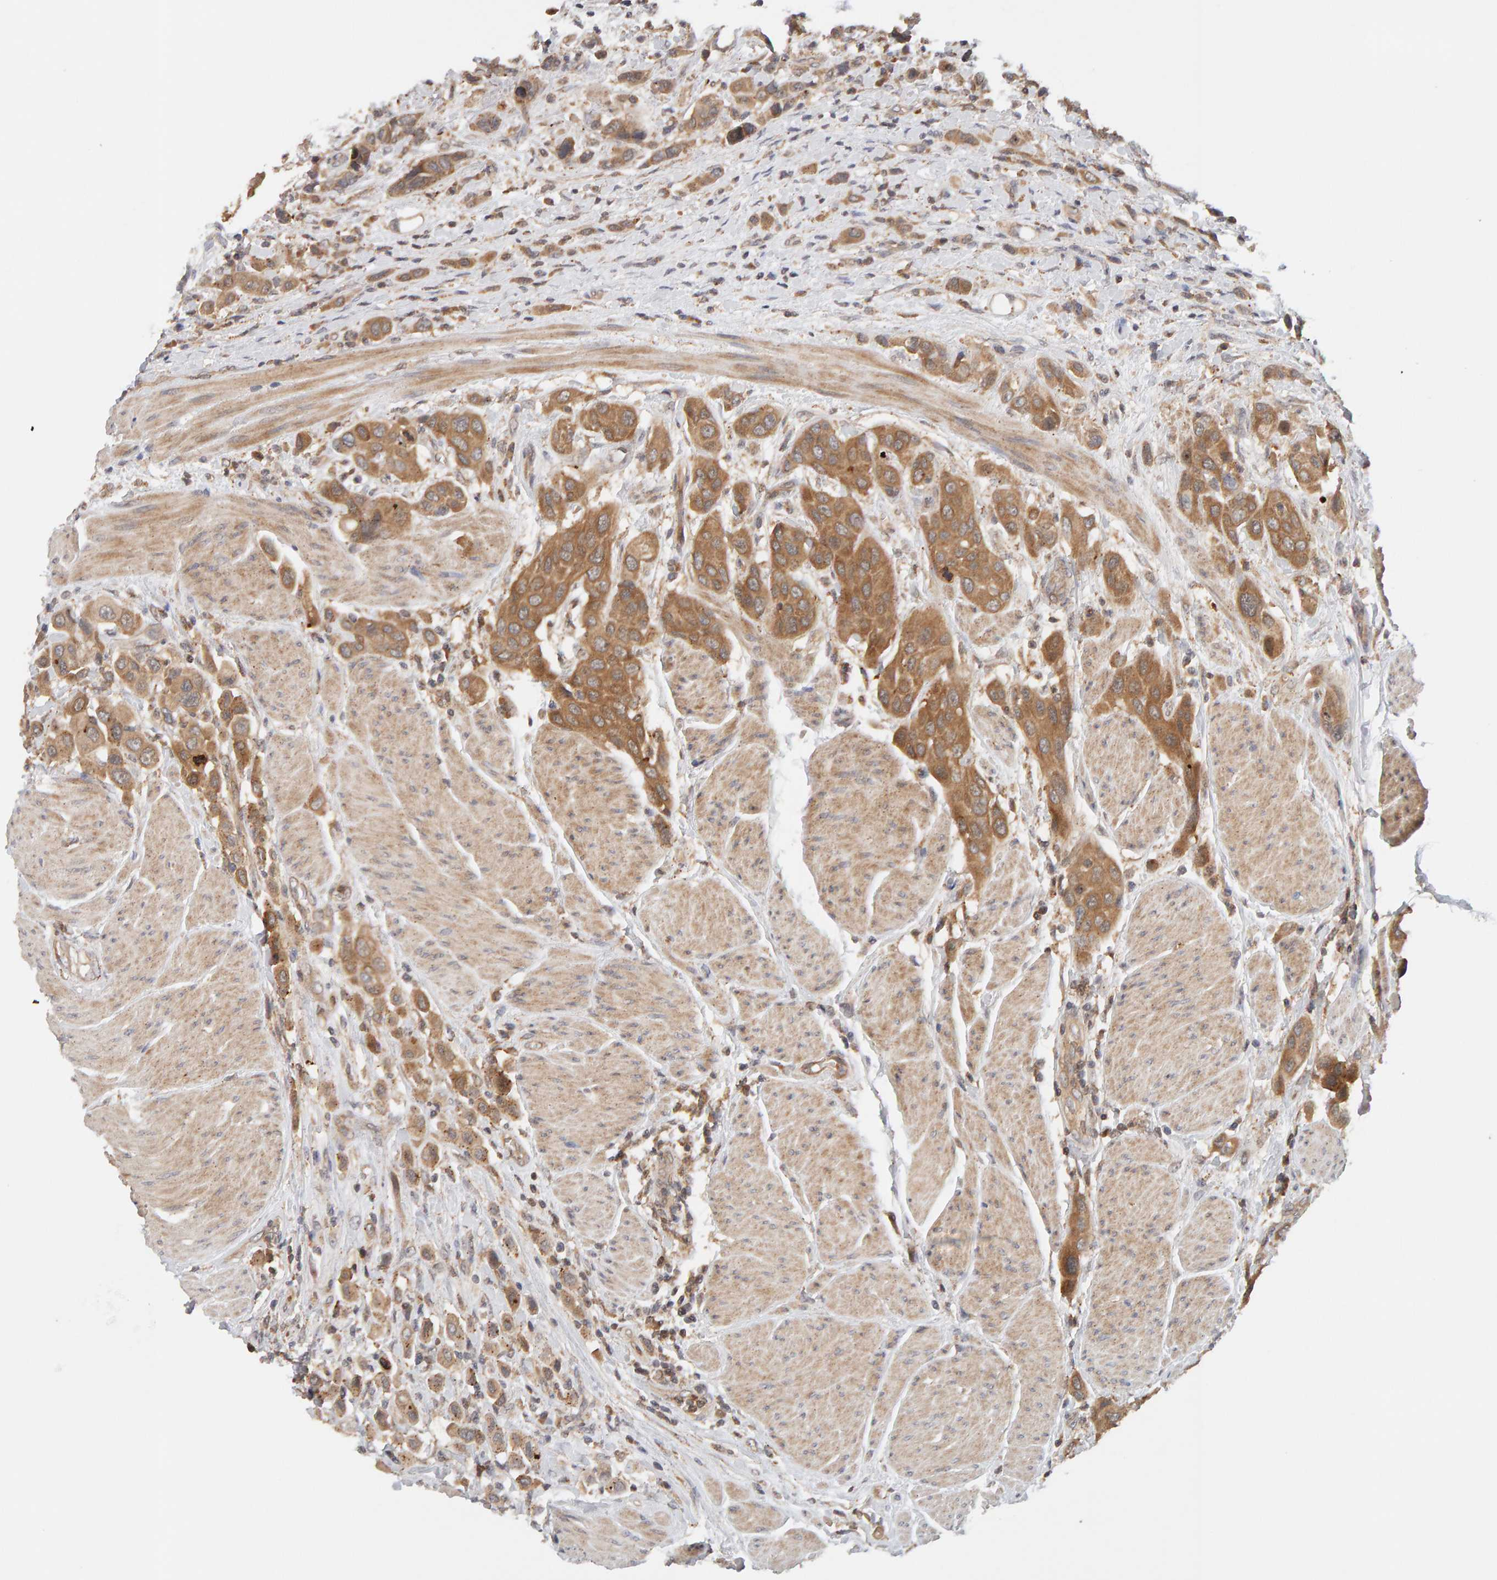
{"staining": {"intensity": "moderate", "quantity": ">75%", "location": "cytoplasmic/membranous"}, "tissue": "urothelial cancer", "cell_type": "Tumor cells", "image_type": "cancer", "snomed": [{"axis": "morphology", "description": "Urothelial carcinoma, High grade"}, {"axis": "topography", "description": "Urinary bladder"}], "caption": "Urothelial cancer was stained to show a protein in brown. There is medium levels of moderate cytoplasmic/membranous positivity in approximately >75% of tumor cells. Immunohistochemistry stains the protein in brown and the nuclei are stained blue.", "gene": "DNAJC7", "patient": {"sex": "male", "age": 50}}